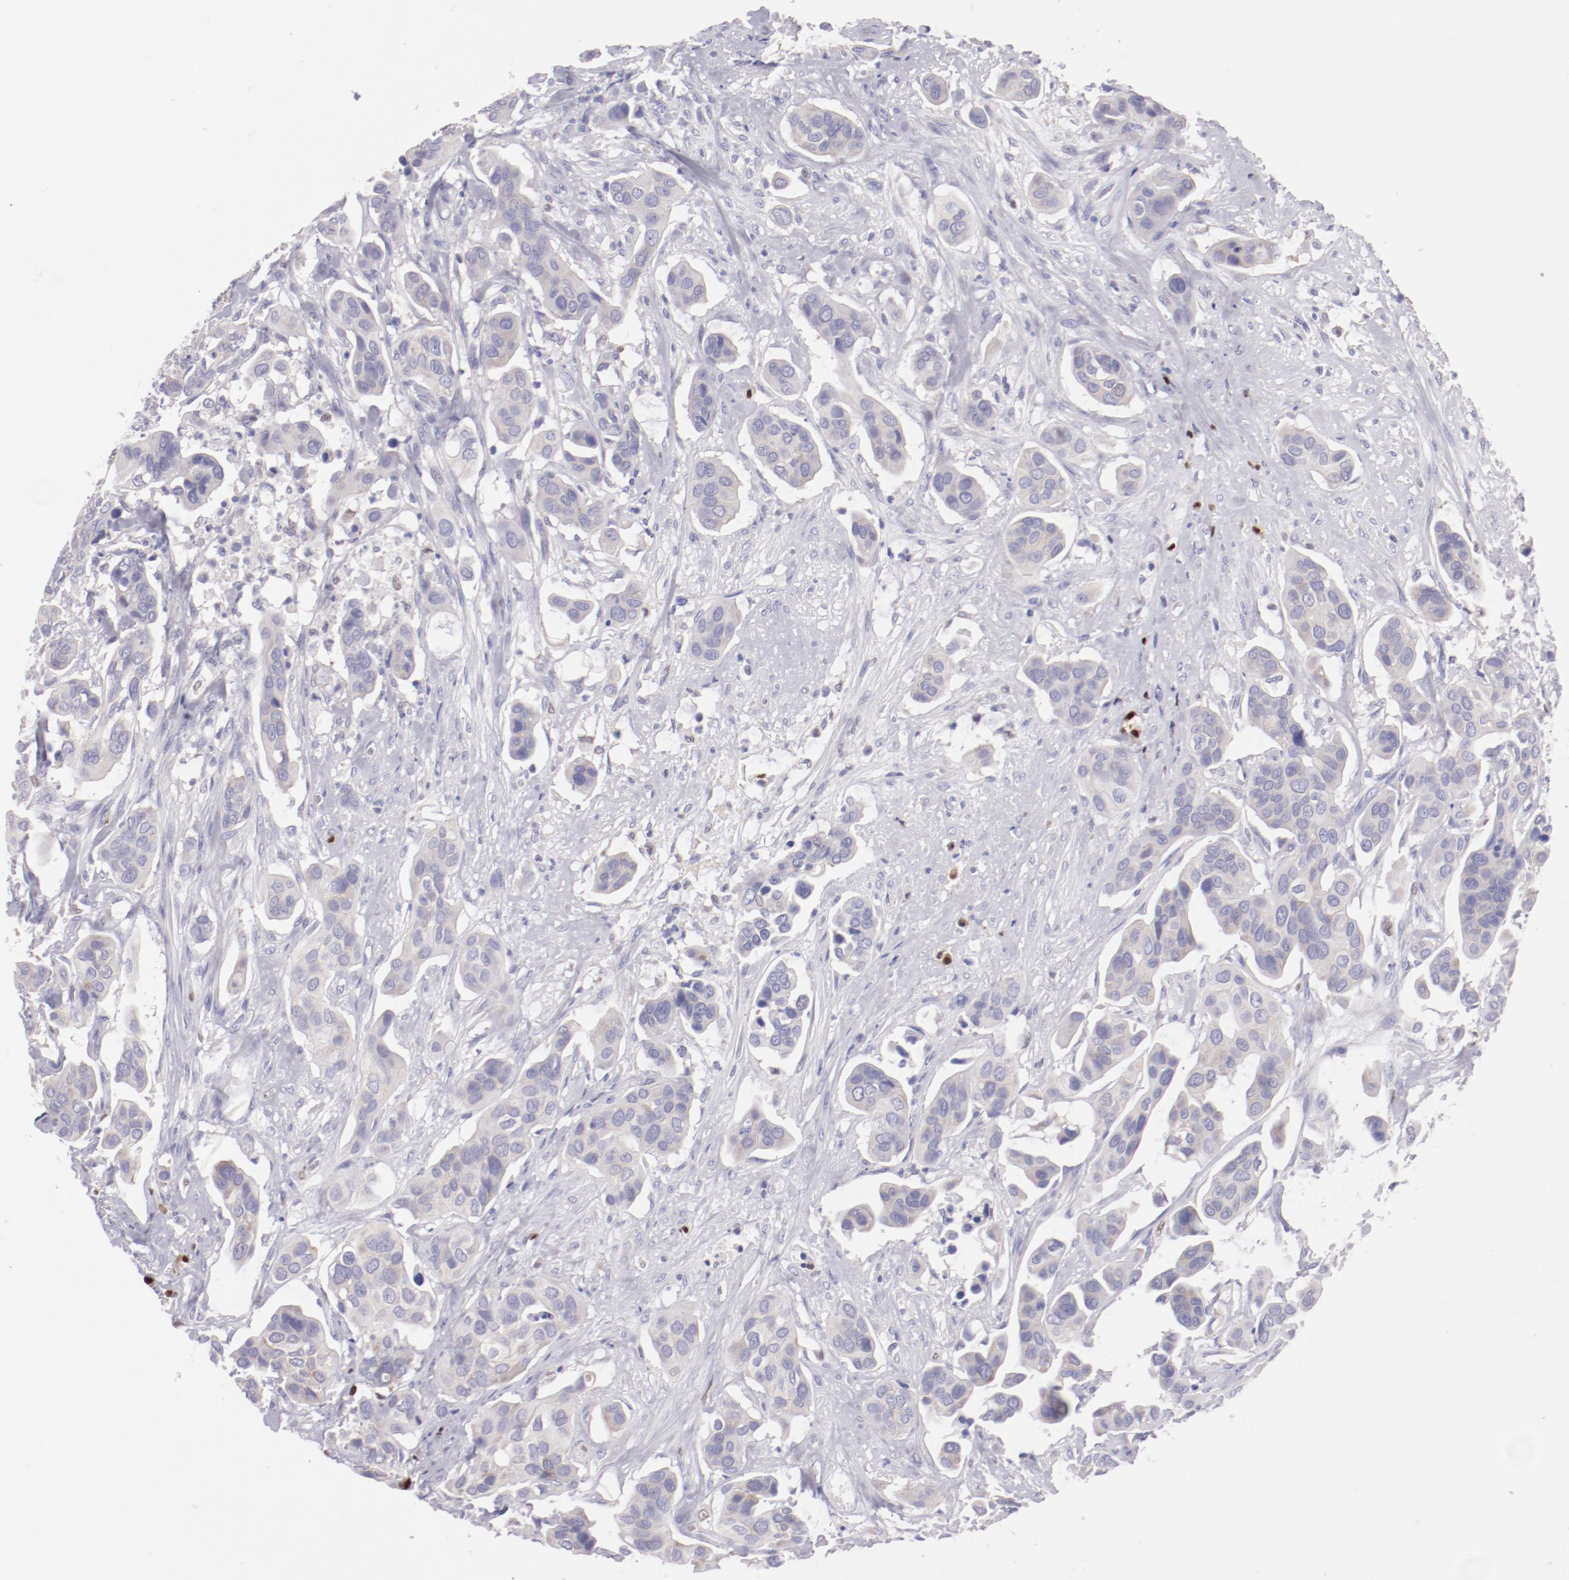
{"staining": {"intensity": "negative", "quantity": "none", "location": "none"}, "tissue": "urothelial cancer", "cell_type": "Tumor cells", "image_type": "cancer", "snomed": [{"axis": "morphology", "description": "Adenocarcinoma, NOS"}, {"axis": "topography", "description": "Urinary bladder"}], "caption": "Adenocarcinoma was stained to show a protein in brown. There is no significant expression in tumor cells.", "gene": "IRF8", "patient": {"sex": "male", "age": 61}}